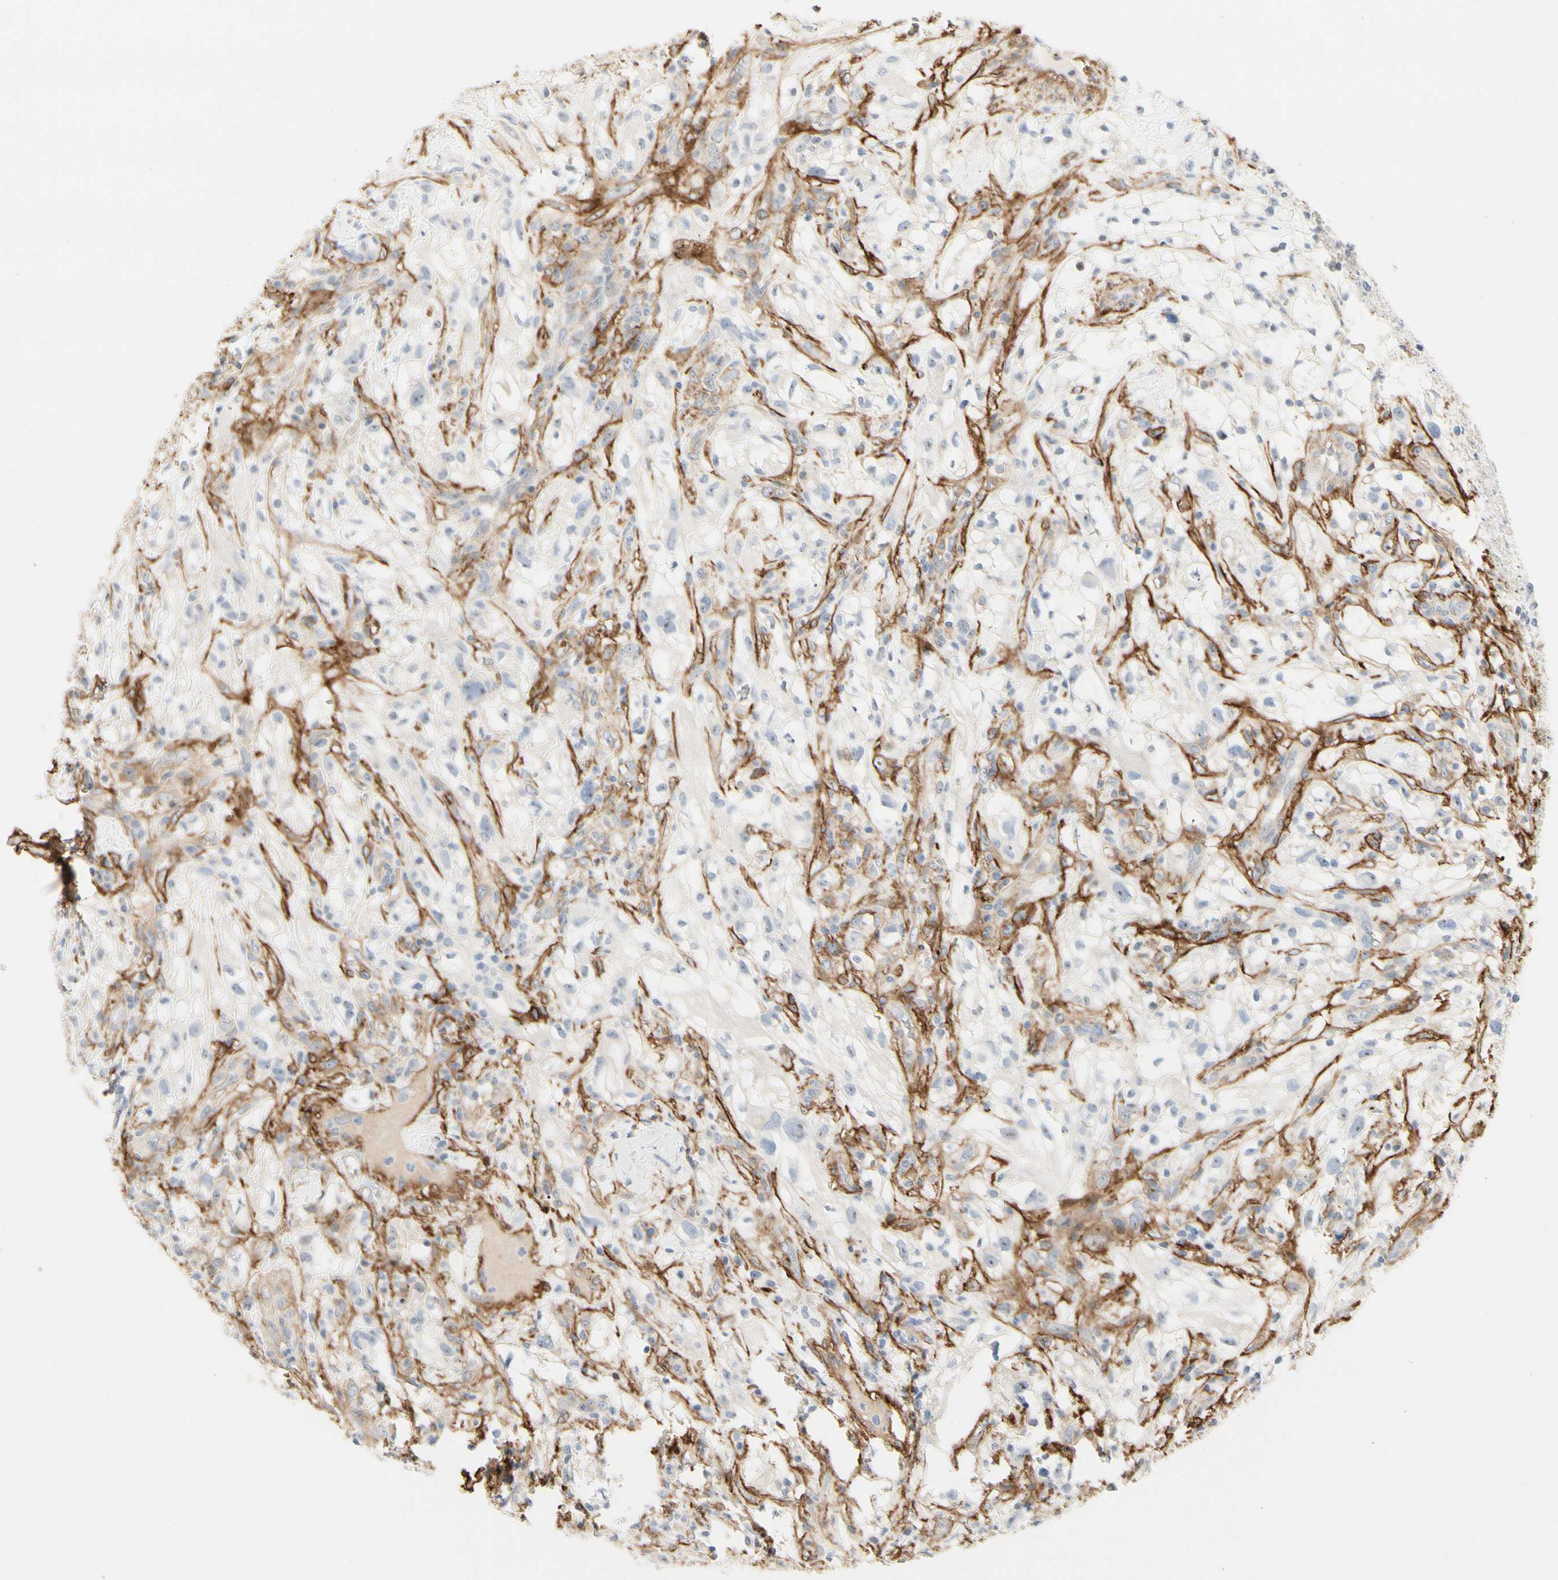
{"staining": {"intensity": "negative", "quantity": "none", "location": "none"}, "tissue": "renal cancer", "cell_type": "Tumor cells", "image_type": "cancer", "snomed": [{"axis": "morphology", "description": "Adenocarcinoma, NOS"}, {"axis": "topography", "description": "Kidney"}], "caption": "Human renal adenocarcinoma stained for a protein using IHC displays no staining in tumor cells.", "gene": "GGT5", "patient": {"sex": "female", "age": 60}}